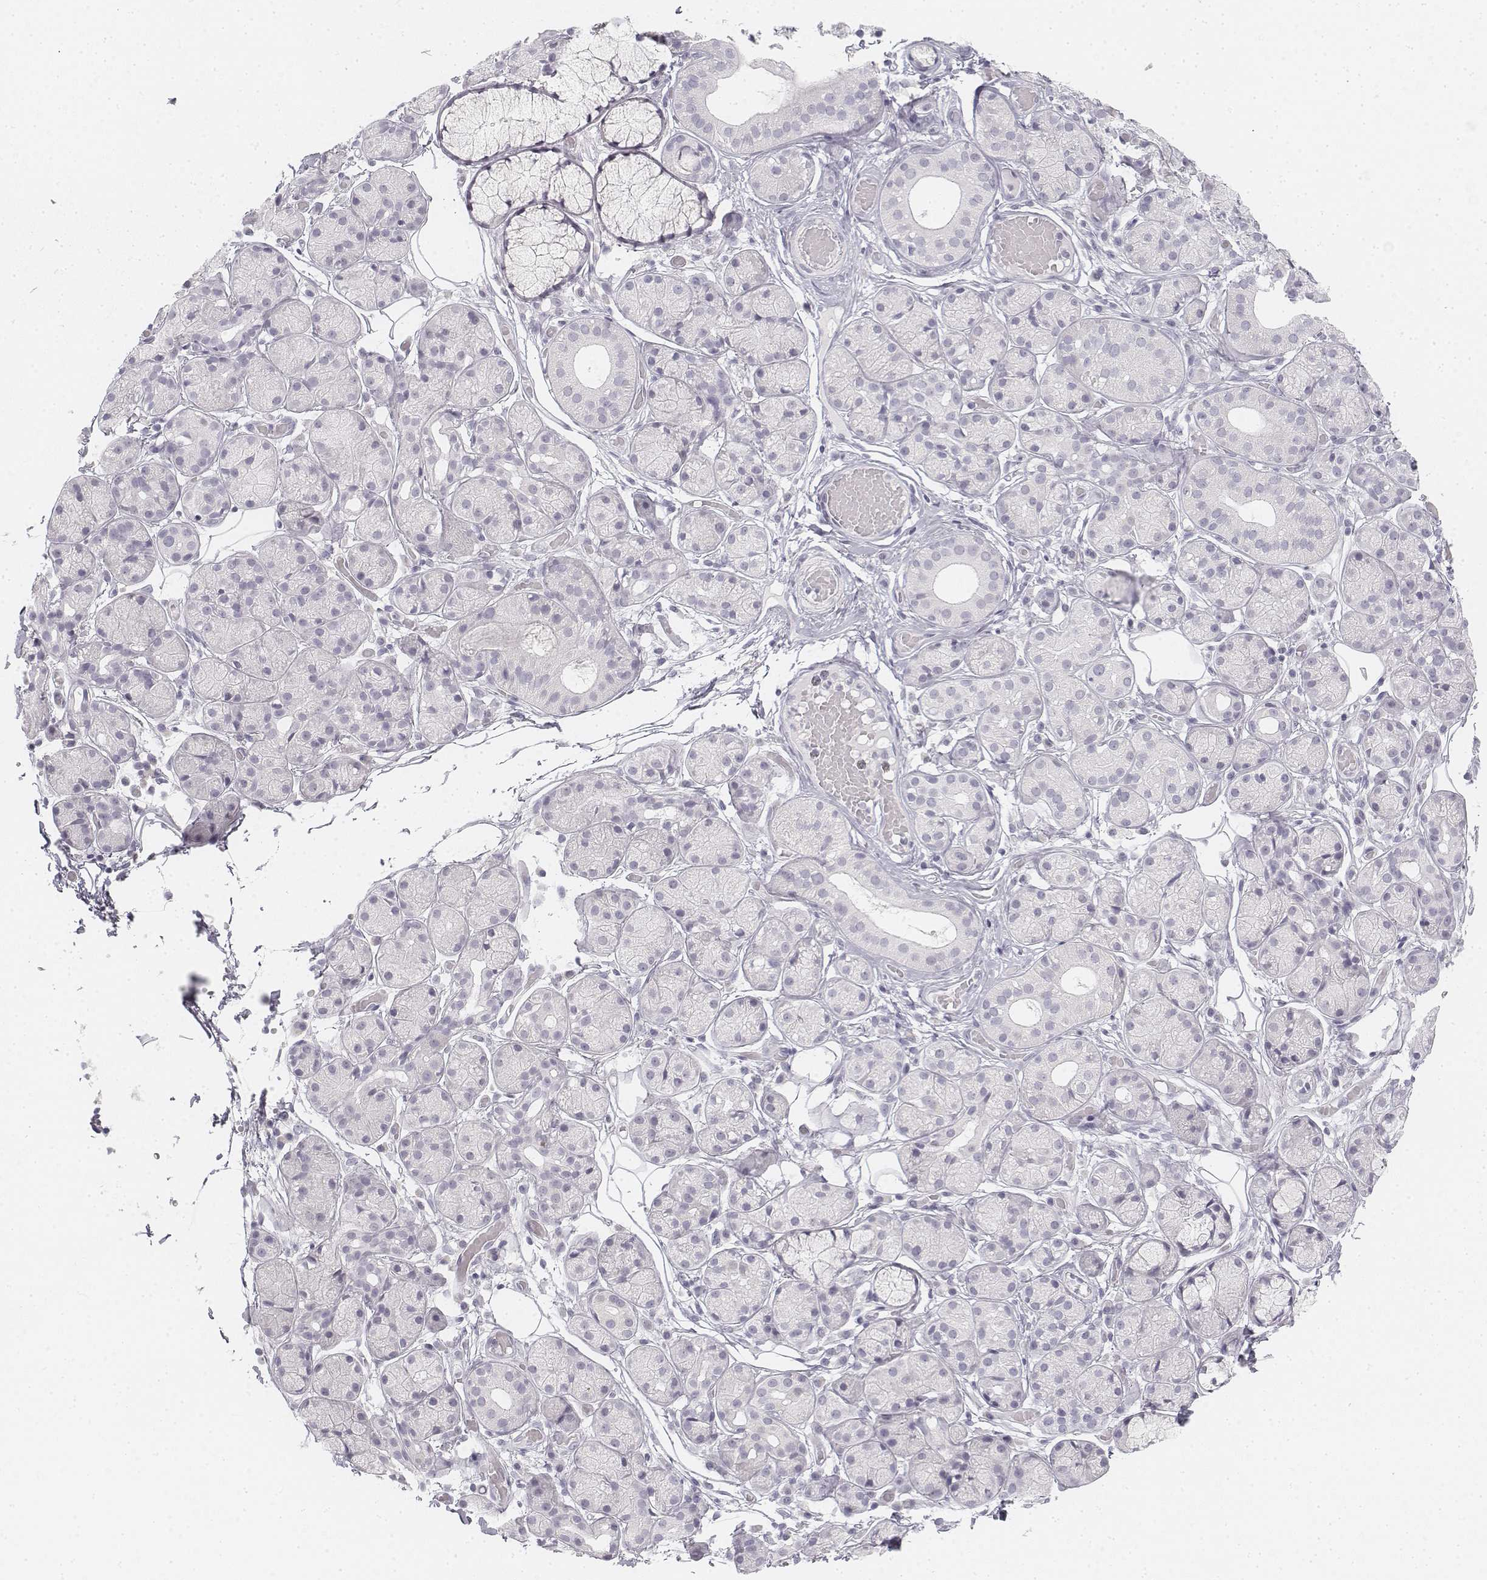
{"staining": {"intensity": "negative", "quantity": "none", "location": "none"}, "tissue": "salivary gland", "cell_type": "Glandular cells", "image_type": "normal", "snomed": [{"axis": "morphology", "description": "Normal tissue, NOS"}, {"axis": "topography", "description": "Salivary gland"}, {"axis": "topography", "description": "Peripheral nerve tissue"}], "caption": "Immunohistochemistry (IHC) image of normal salivary gland: human salivary gland stained with DAB demonstrates no significant protein staining in glandular cells.", "gene": "KRT25", "patient": {"sex": "male", "age": 71}}